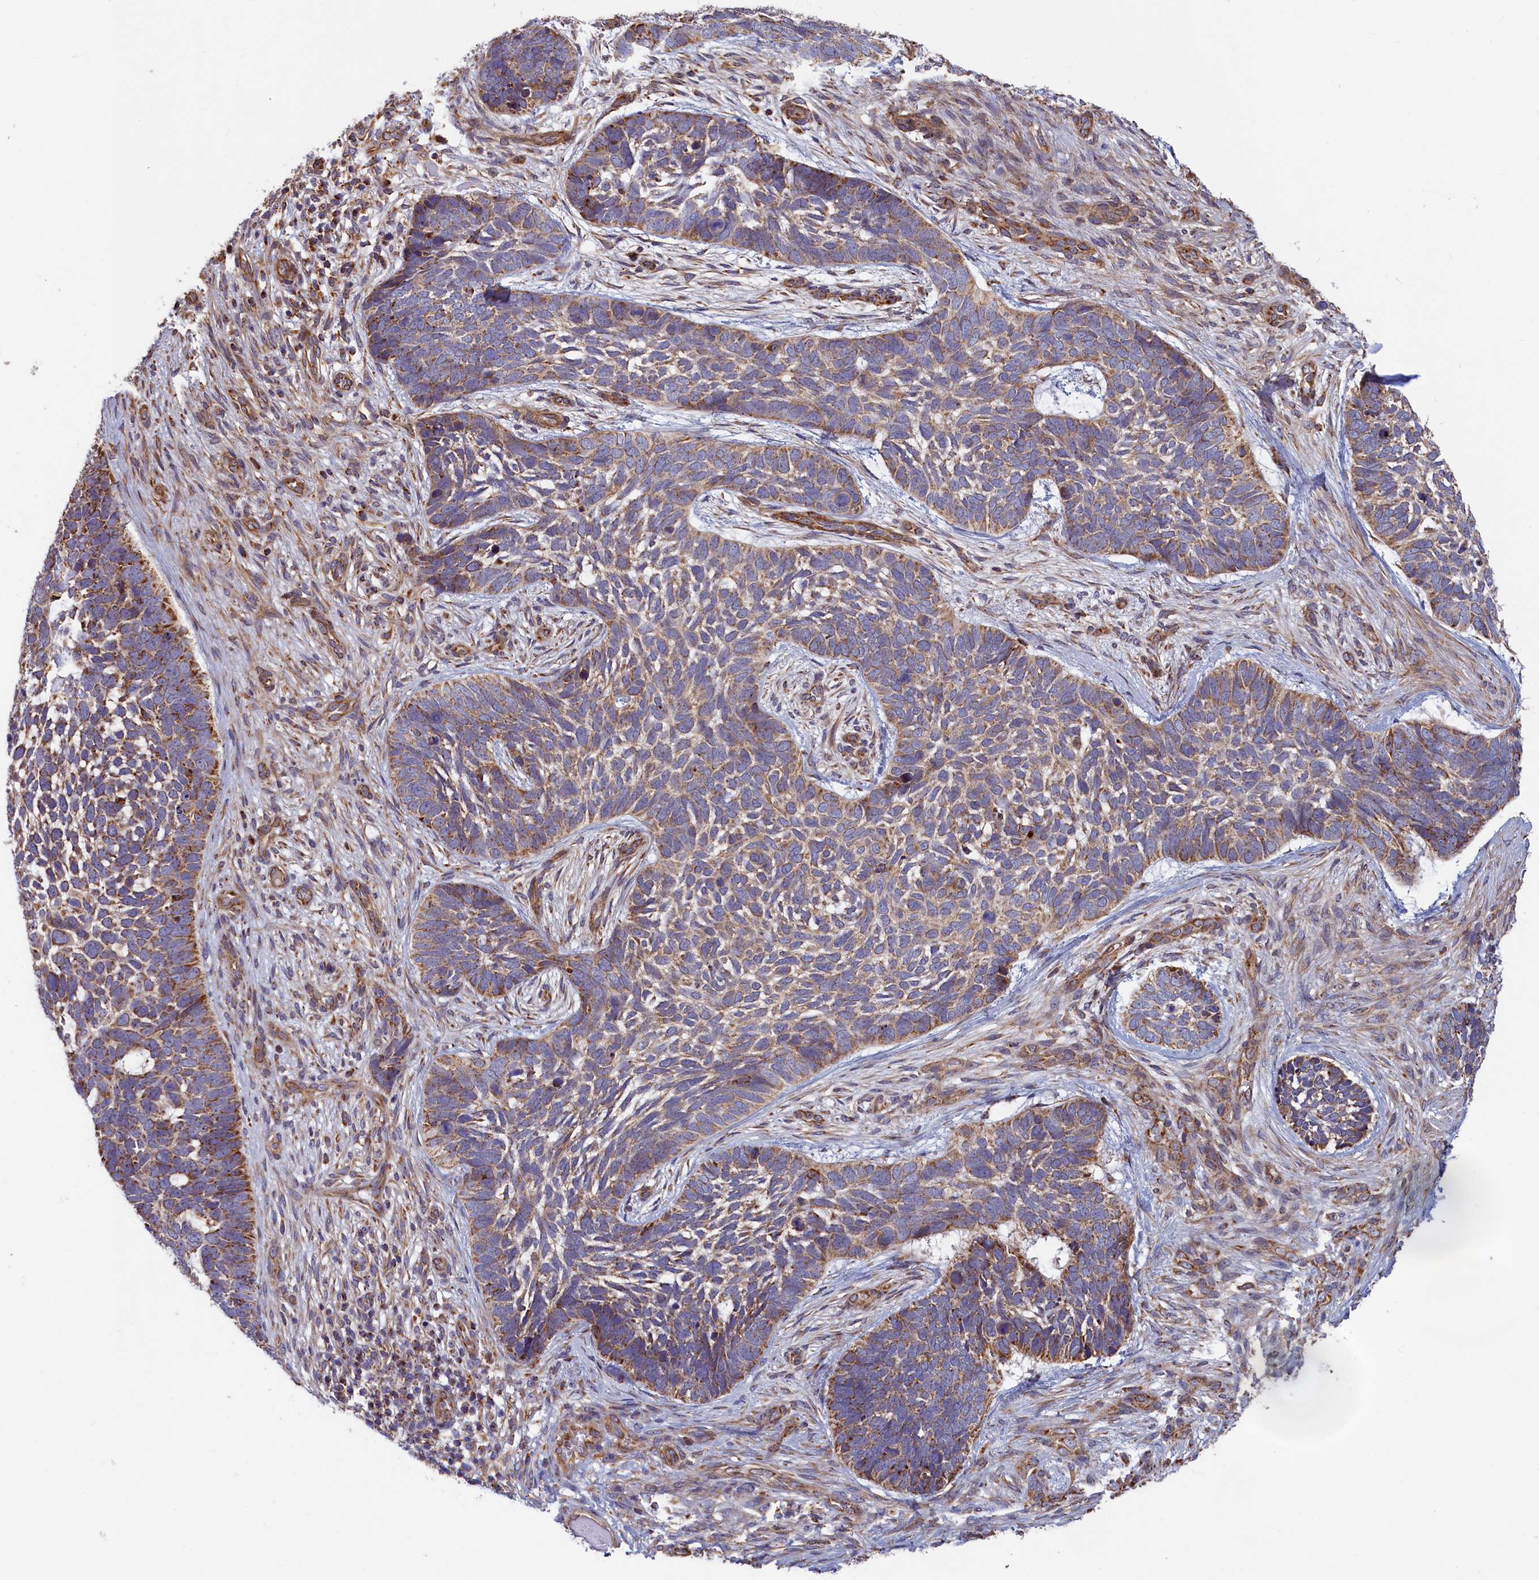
{"staining": {"intensity": "moderate", "quantity": ">75%", "location": "cytoplasmic/membranous"}, "tissue": "skin cancer", "cell_type": "Tumor cells", "image_type": "cancer", "snomed": [{"axis": "morphology", "description": "Basal cell carcinoma"}, {"axis": "topography", "description": "Skin"}], "caption": "IHC (DAB (3,3'-diaminobenzidine)) staining of human skin cancer (basal cell carcinoma) shows moderate cytoplasmic/membranous protein expression in approximately >75% of tumor cells.", "gene": "MACROD1", "patient": {"sex": "male", "age": 88}}